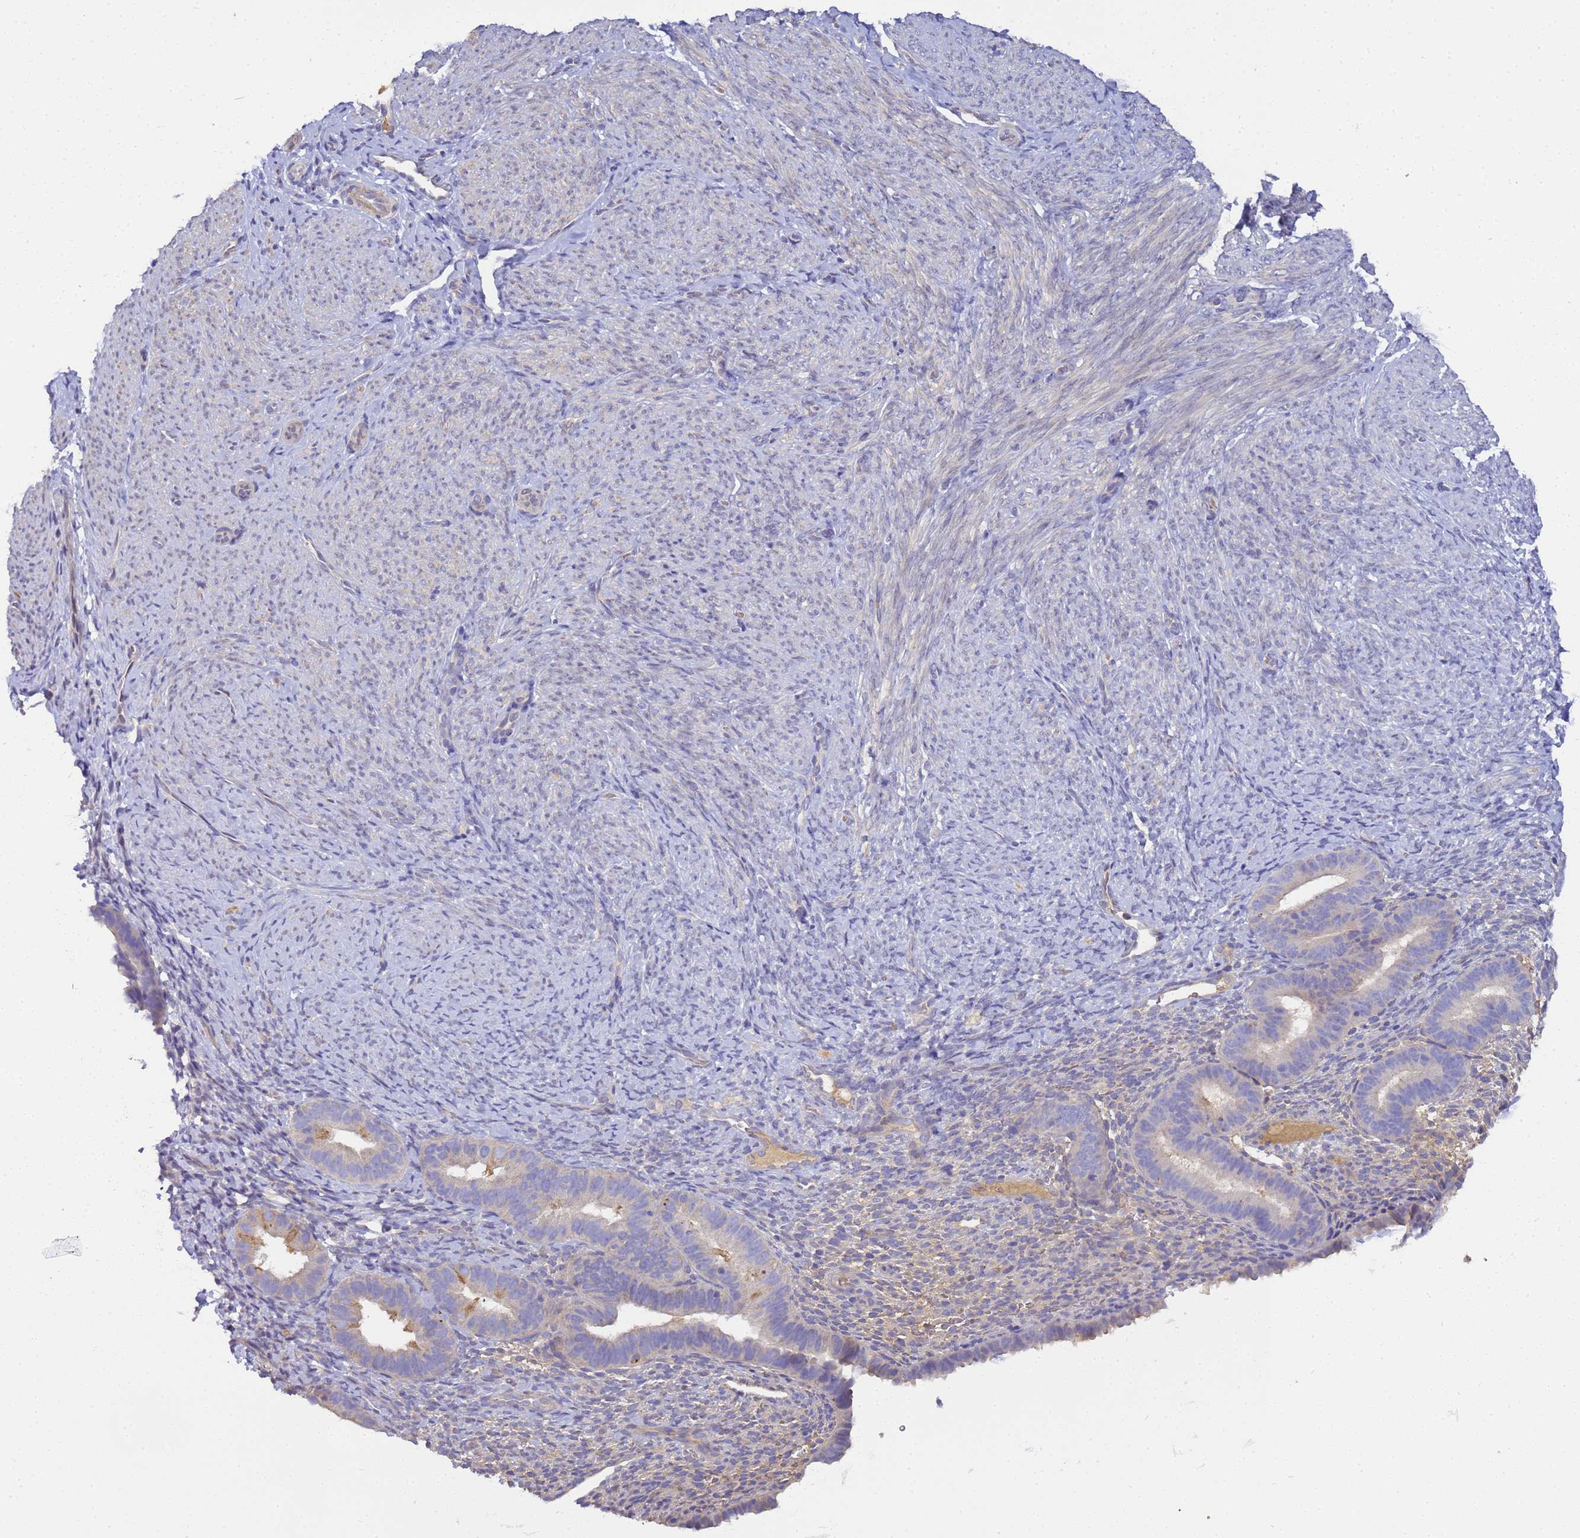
{"staining": {"intensity": "negative", "quantity": "none", "location": "none"}, "tissue": "endometrium", "cell_type": "Cells in endometrial stroma", "image_type": "normal", "snomed": [{"axis": "morphology", "description": "Normal tissue, NOS"}, {"axis": "topography", "description": "Endometrium"}], "caption": "This is an IHC micrograph of benign endometrium. There is no expression in cells in endometrial stroma.", "gene": "TBCD", "patient": {"sex": "female", "age": 65}}